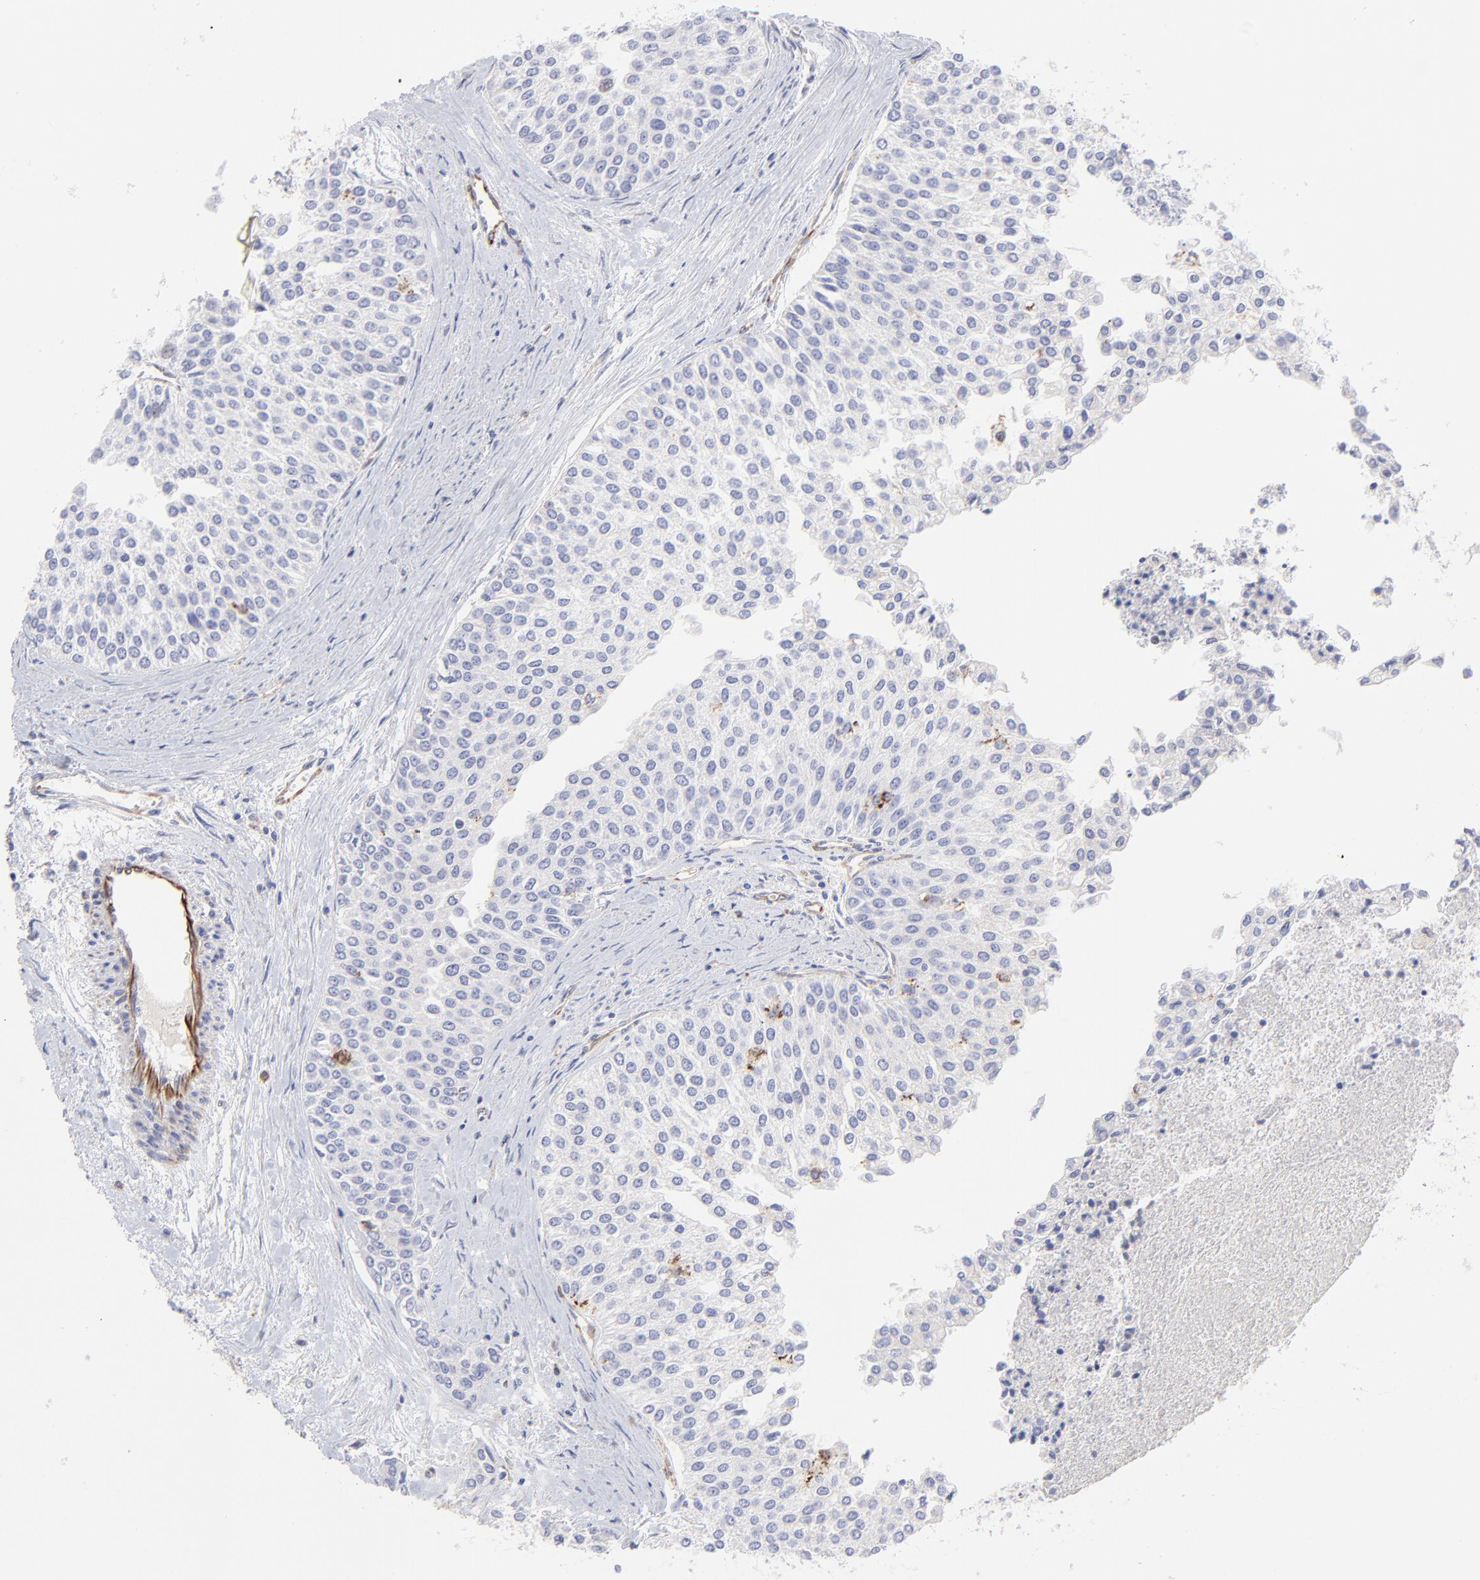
{"staining": {"intensity": "weak", "quantity": "<25%", "location": "cytoplasmic/membranous"}, "tissue": "urothelial cancer", "cell_type": "Tumor cells", "image_type": "cancer", "snomed": [{"axis": "morphology", "description": "Urothelial carcinoma, Low grade"}, {"axis": "topography", "description": "Urinary bladder"}], "caption": "The photomicrograph demonstrates no significant positivity in tumor cells of low-grade urothelial carcinoma.", "gene": "COX8C", "patient": {"sex": "female", "age": 73}}